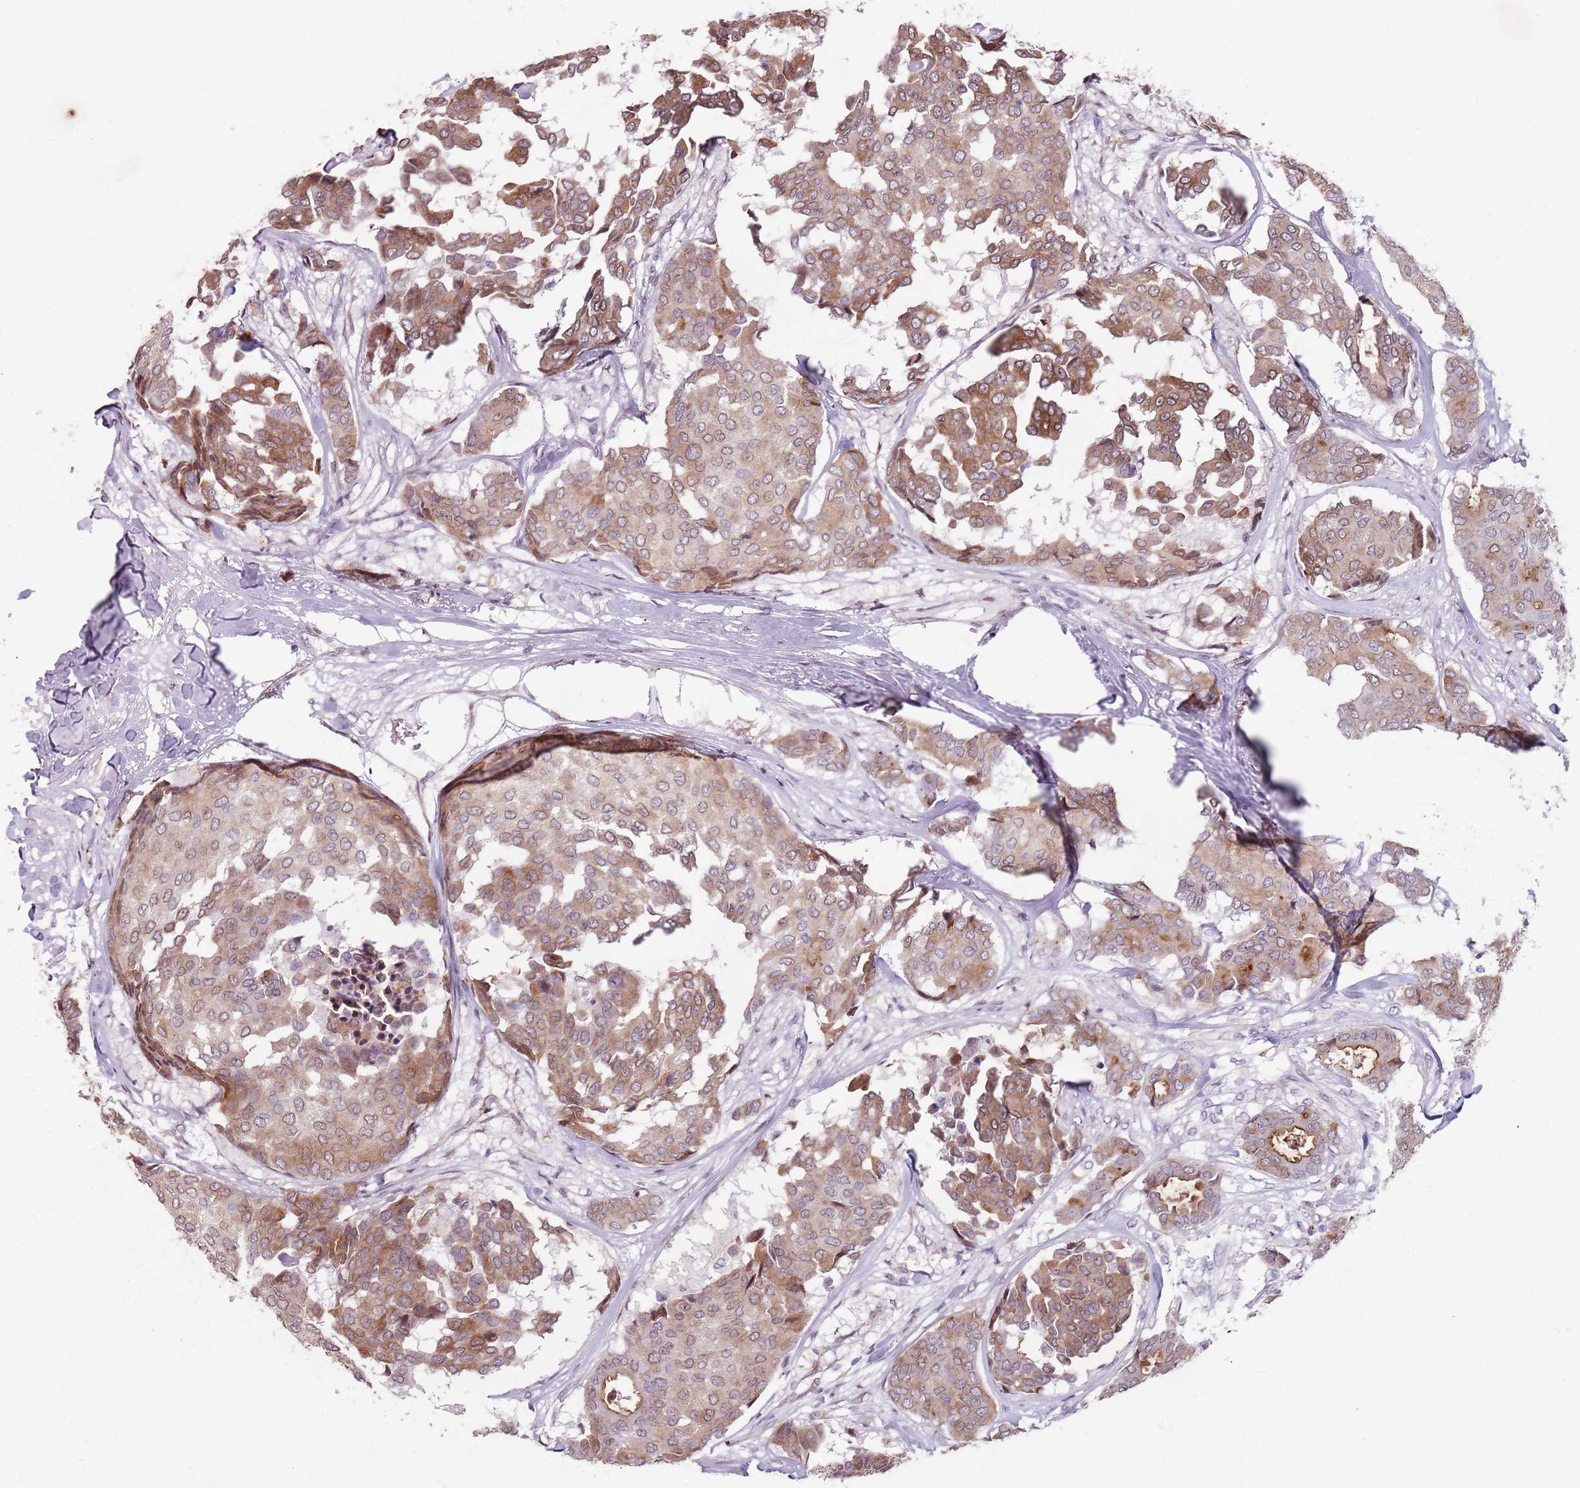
{"staining": {"intensity": "moderate", "quantity": ">75%", "location": "cytoplasmic/membranous"}, "tissue": "breast cancer", "cell_type": "Tumor cells", "image_type": "cancer", "snomed": [{"axis": "morphology", "description": "Duct carcinoma"}, {"axis": "topography", "description": "Breast"}], "caption": "Moderate cytoplasmic/membranous protein expression is appreciated in about >75% of tumor cells in intraductal carcinoma (breast). (Brightfield microscopy of DAB IHC at high magnification).", "gene": "TMC4", "patient": {"sex": "female", "age": 75}}